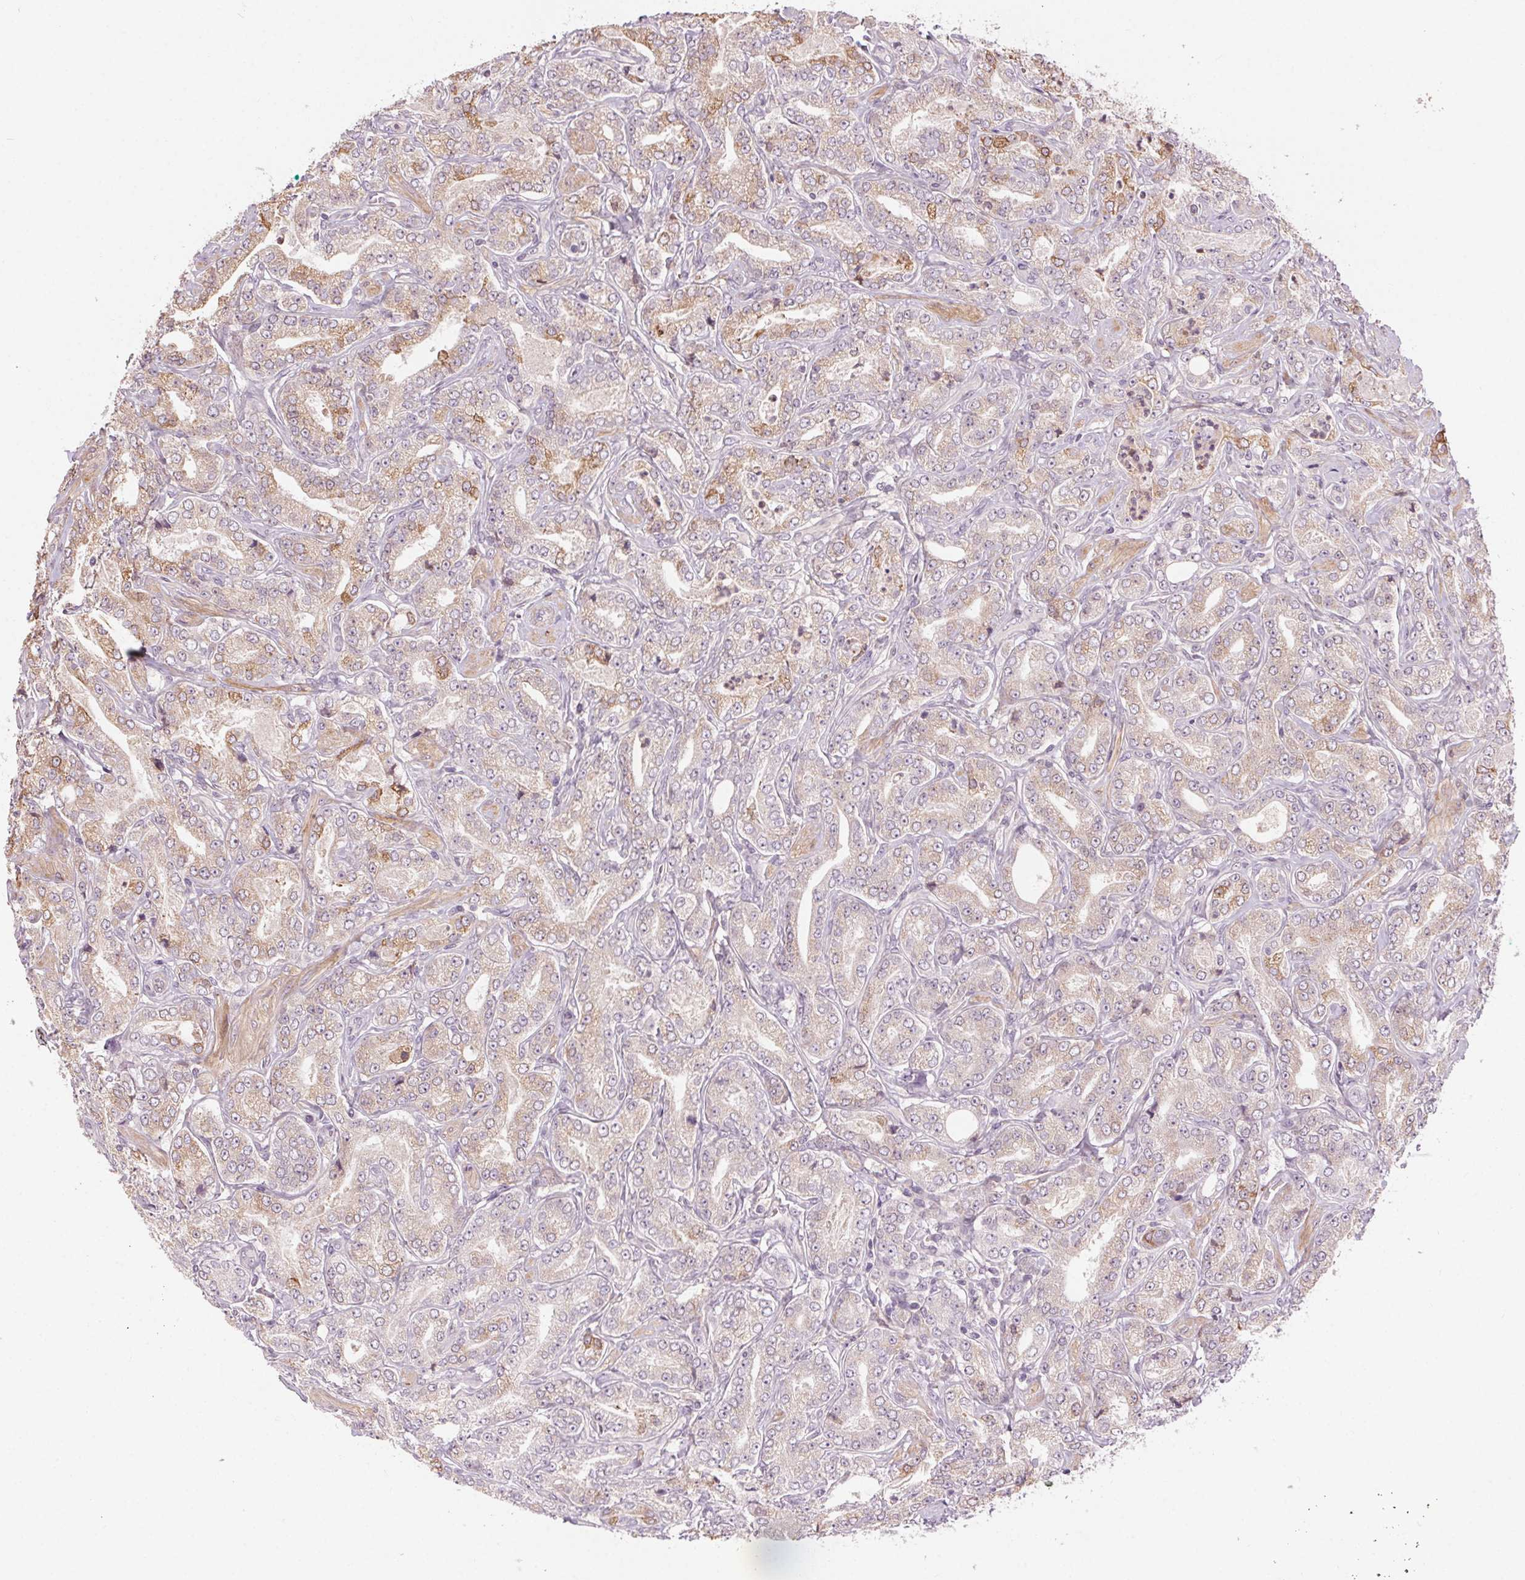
{"staining": {"intensity": "weak", "quantity": "25%-75%", "location": "cytoplasmic/membranous"}, "tissue": "prostate cancer", "cell_type": "Tumor cells", "image_type": "cancer", "snomed": [{"axis": "morphology", "description": "Adenocarcinoma, NOS"}, {"axis": "topography", "description": "Prostate"}], "caption": "This is an image of immunohistochemistry staining of prostate cancer (adenocarcinoma), which shows weak expression in the cytoplasmic/membranous of tumor cells.", "gene": "HHLA2", "patient": {"sex": "male", "age": 64}}